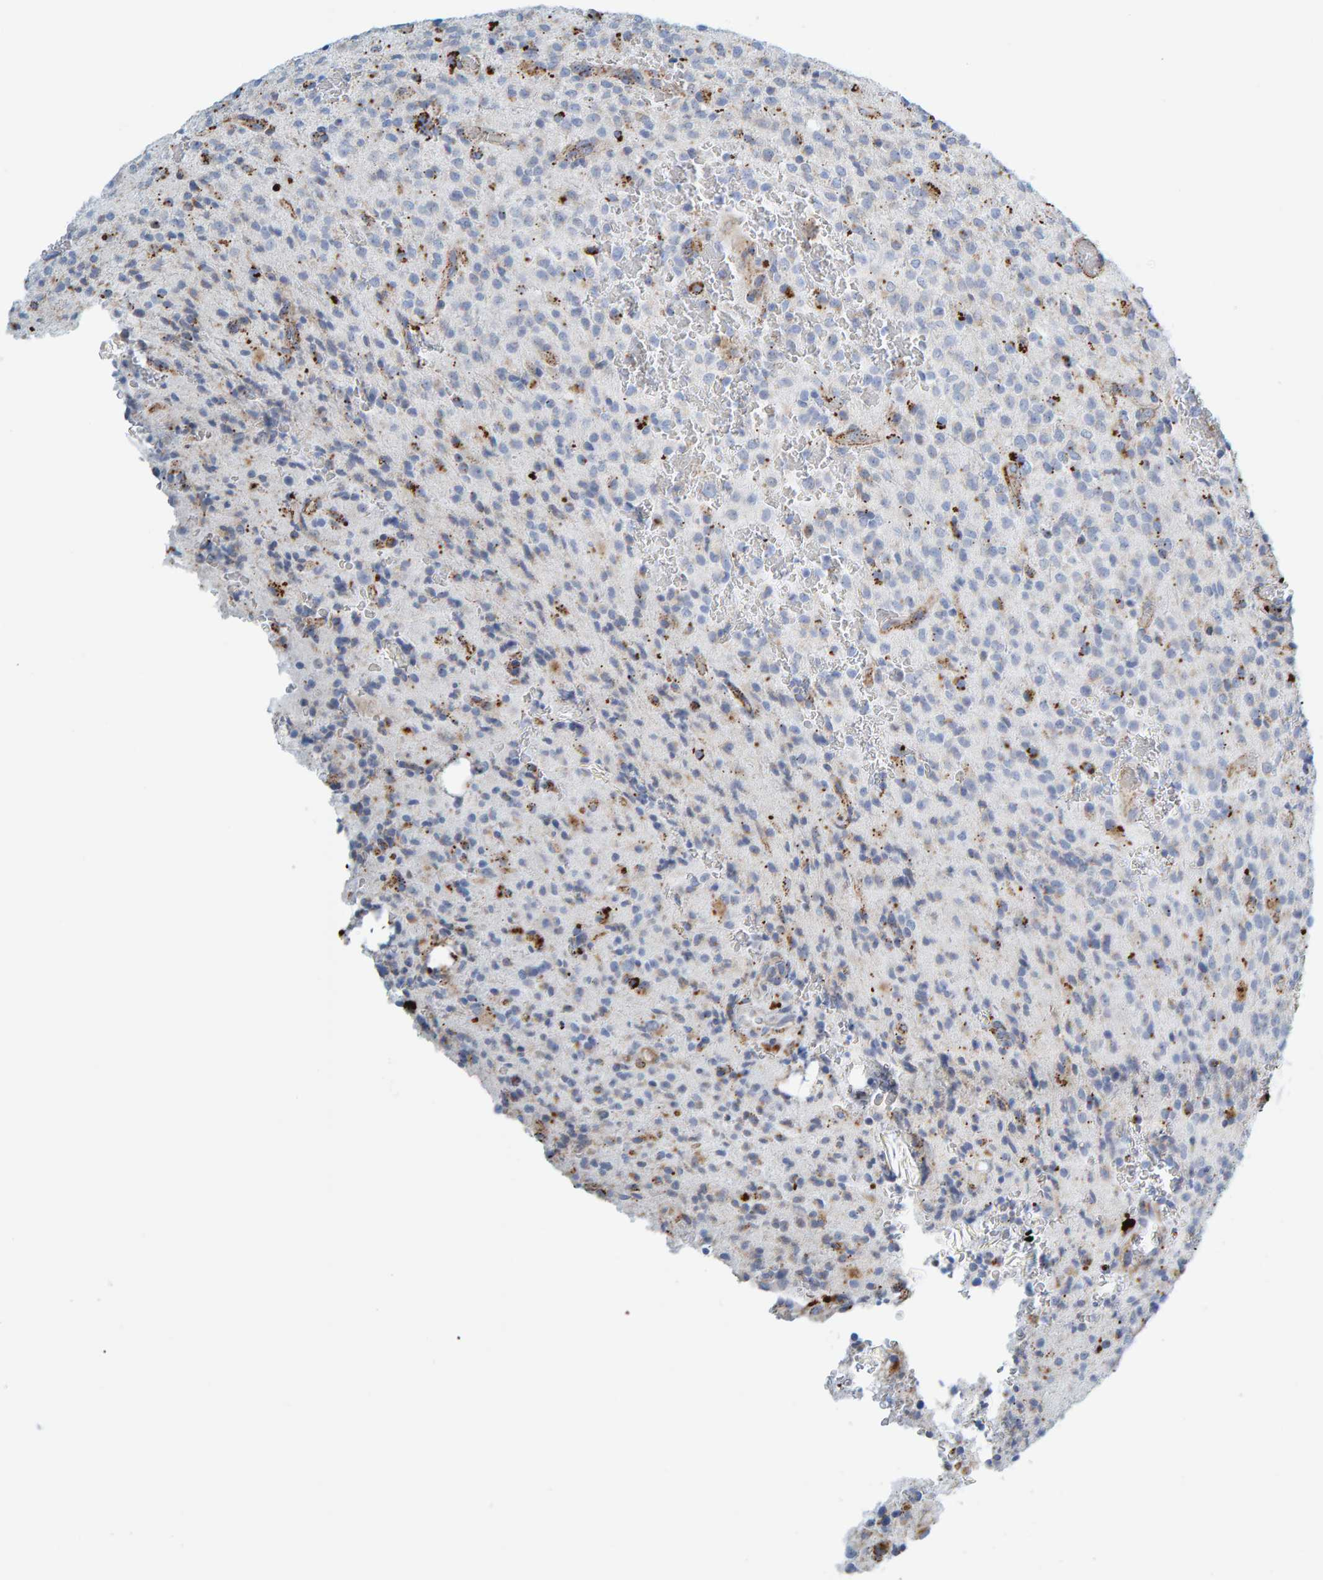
{"staining": {"intensity": "weak", "quantity": "<25%", "location": "cytoplasmic/membranous"}, "tissue": "glioma", "cell_type": "Tumor cells", "image_type": "cancer", "snomed": [{"axis": "morphology", "description": "Glioma, malignant, High grade"}, {"axis": "topography", "description": "Brain"}], "caption": "Malignant glioma (high-grade) stained for a protein using immunohistochemistry (IHC) shows no positivity tumor cells.", "gene": "BIN3", "patient": {"sex": "male", "age": 34}}